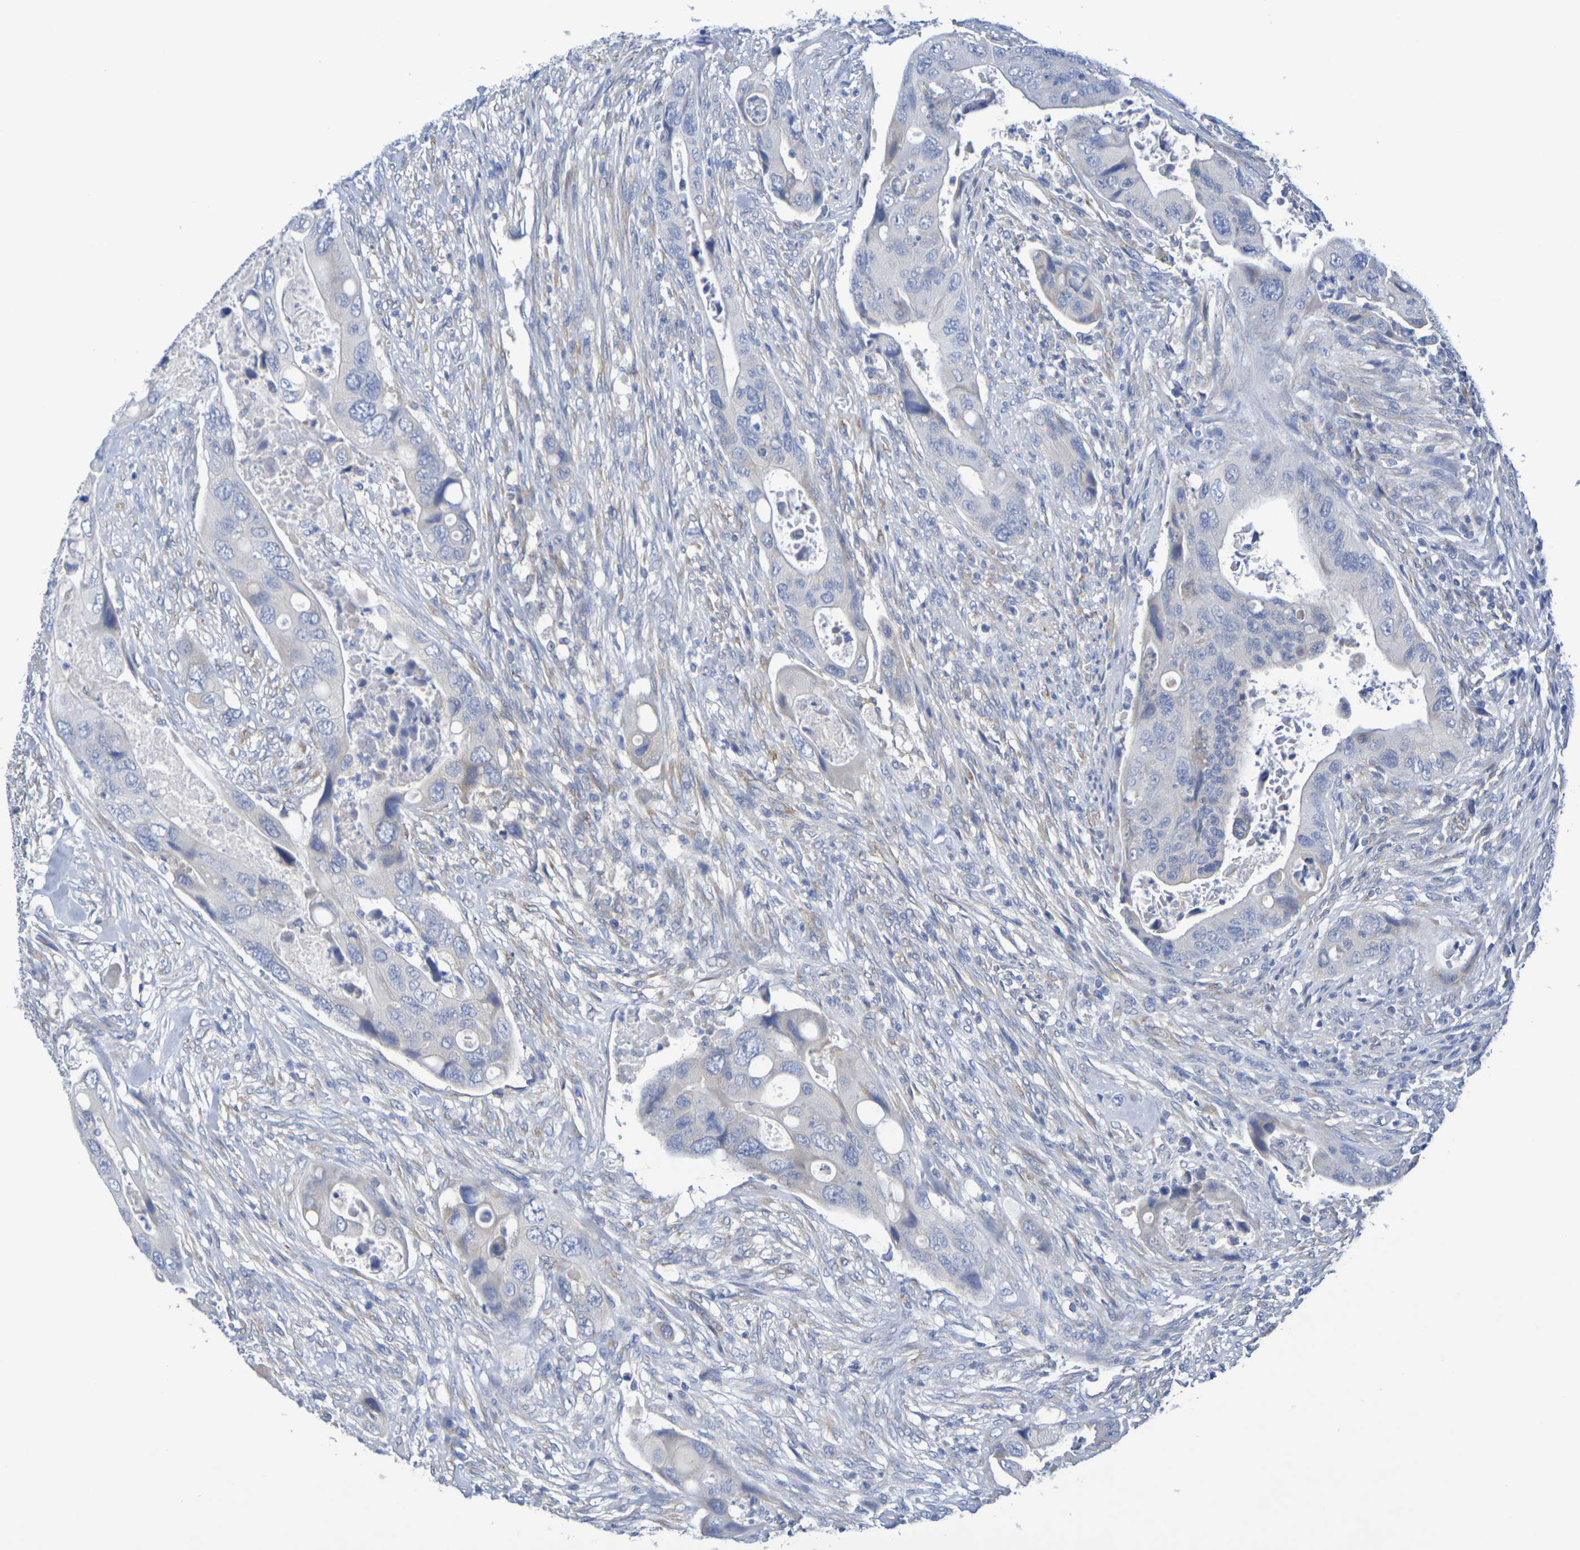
{"staining": {"intensity": "weak", "quantity": "<25%", "location": "cytoplasmic/membranous"}, "tissue": "colorectal cancer", "cell_type": "Tumor cells", "image_type": "cancer", "snomed": [{"axis": "morphology", "description": "Adenocarcinoma, NOS"}, {"axis": "topography", "description": "Rectum"}], "caption": "Colorectal cancer was stained to show a protein in brown. There is no significant staining in tumor cells. (Immunohistochemistry, brightfield microscopy, high magnification).", "gene": "TMCC3", "patient": {"sex": "female", "age": 57}}